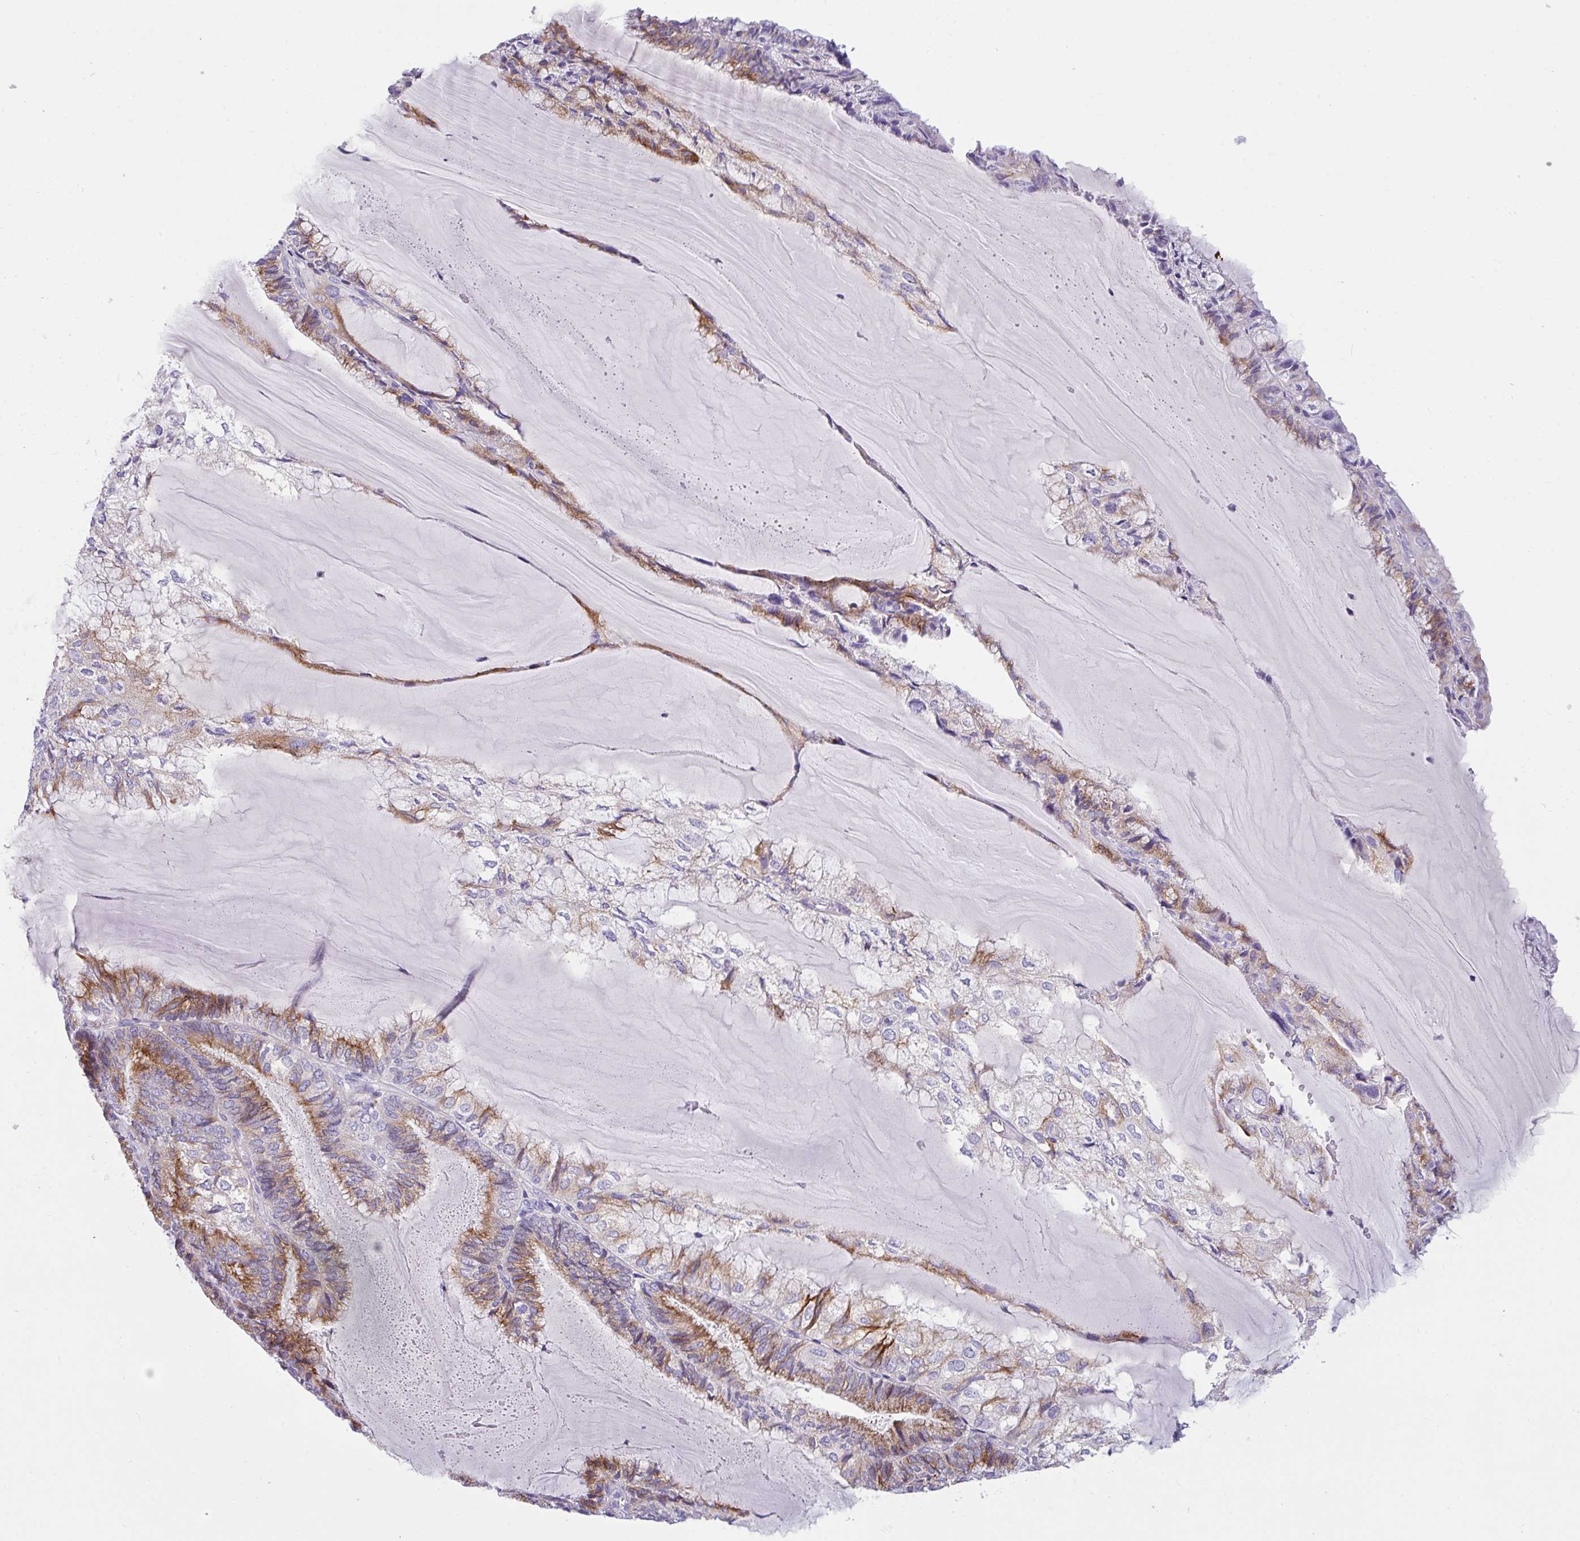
{"staining": {"intensity": "moderate", "quantity": "25%-75%", "location": "cytoplasmic/membranous"}, "tissue": "endometrial cancer", "cell_type": "Tumor cells", "image_type": "cancer", "snomed": [{"axis": "morphology", "description": "Adenocarcinoma, NOS"}, {"axis": "topography", "description": "Endometrium"}], "caption": "About 25%-75% of tumor cells in endometrial adenocarcinoma demonstrate moderate cytoplasmic/membranous protein positivity as visualized by brown immunohistochemical staining.", "gene": "FBXL20", "patient": {"sex": "female", "age": 81}}